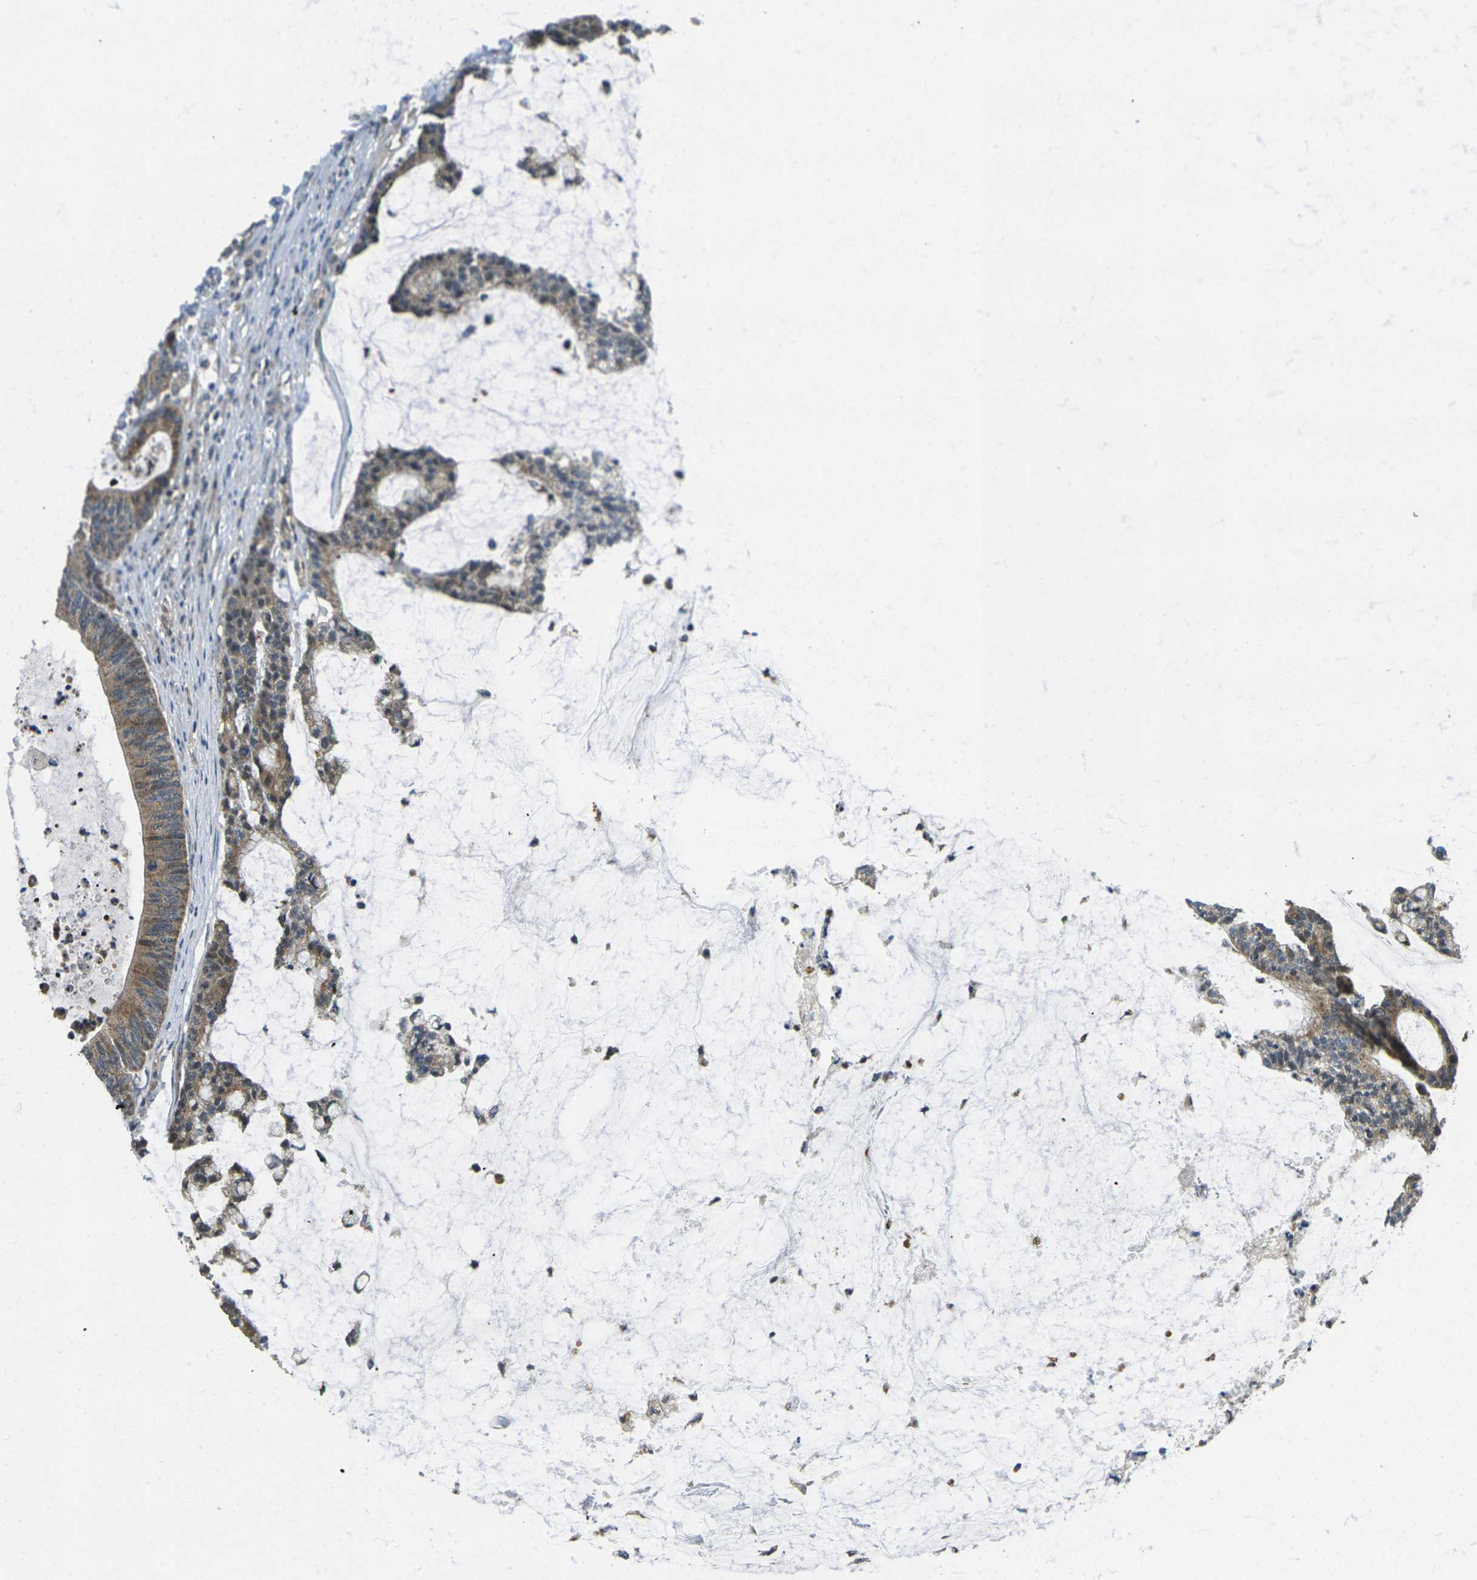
{"staining": {"intensity": "weak", "quantity": ">75%", "location": "cytoplasmic/membranous"}, "tissue": "colorectal cancer", "cell_type": "Tumor cells", "image_type": "cancer", "snomed": [{"axis": "morphology", "description": "Adenocarcinoma, NOS"}, {"axis": "topography", "description": "Colon"}], "caption": "IHC histopathology image of colorectal cancer (adenocarcinoma) stained for a protein (brown), which shows low levels of weak cytoplasmic/membranous positivity in about >75% of tumor cells.", "gene": "MINAR2", "patient": {"sex": "female", "age": 84}}